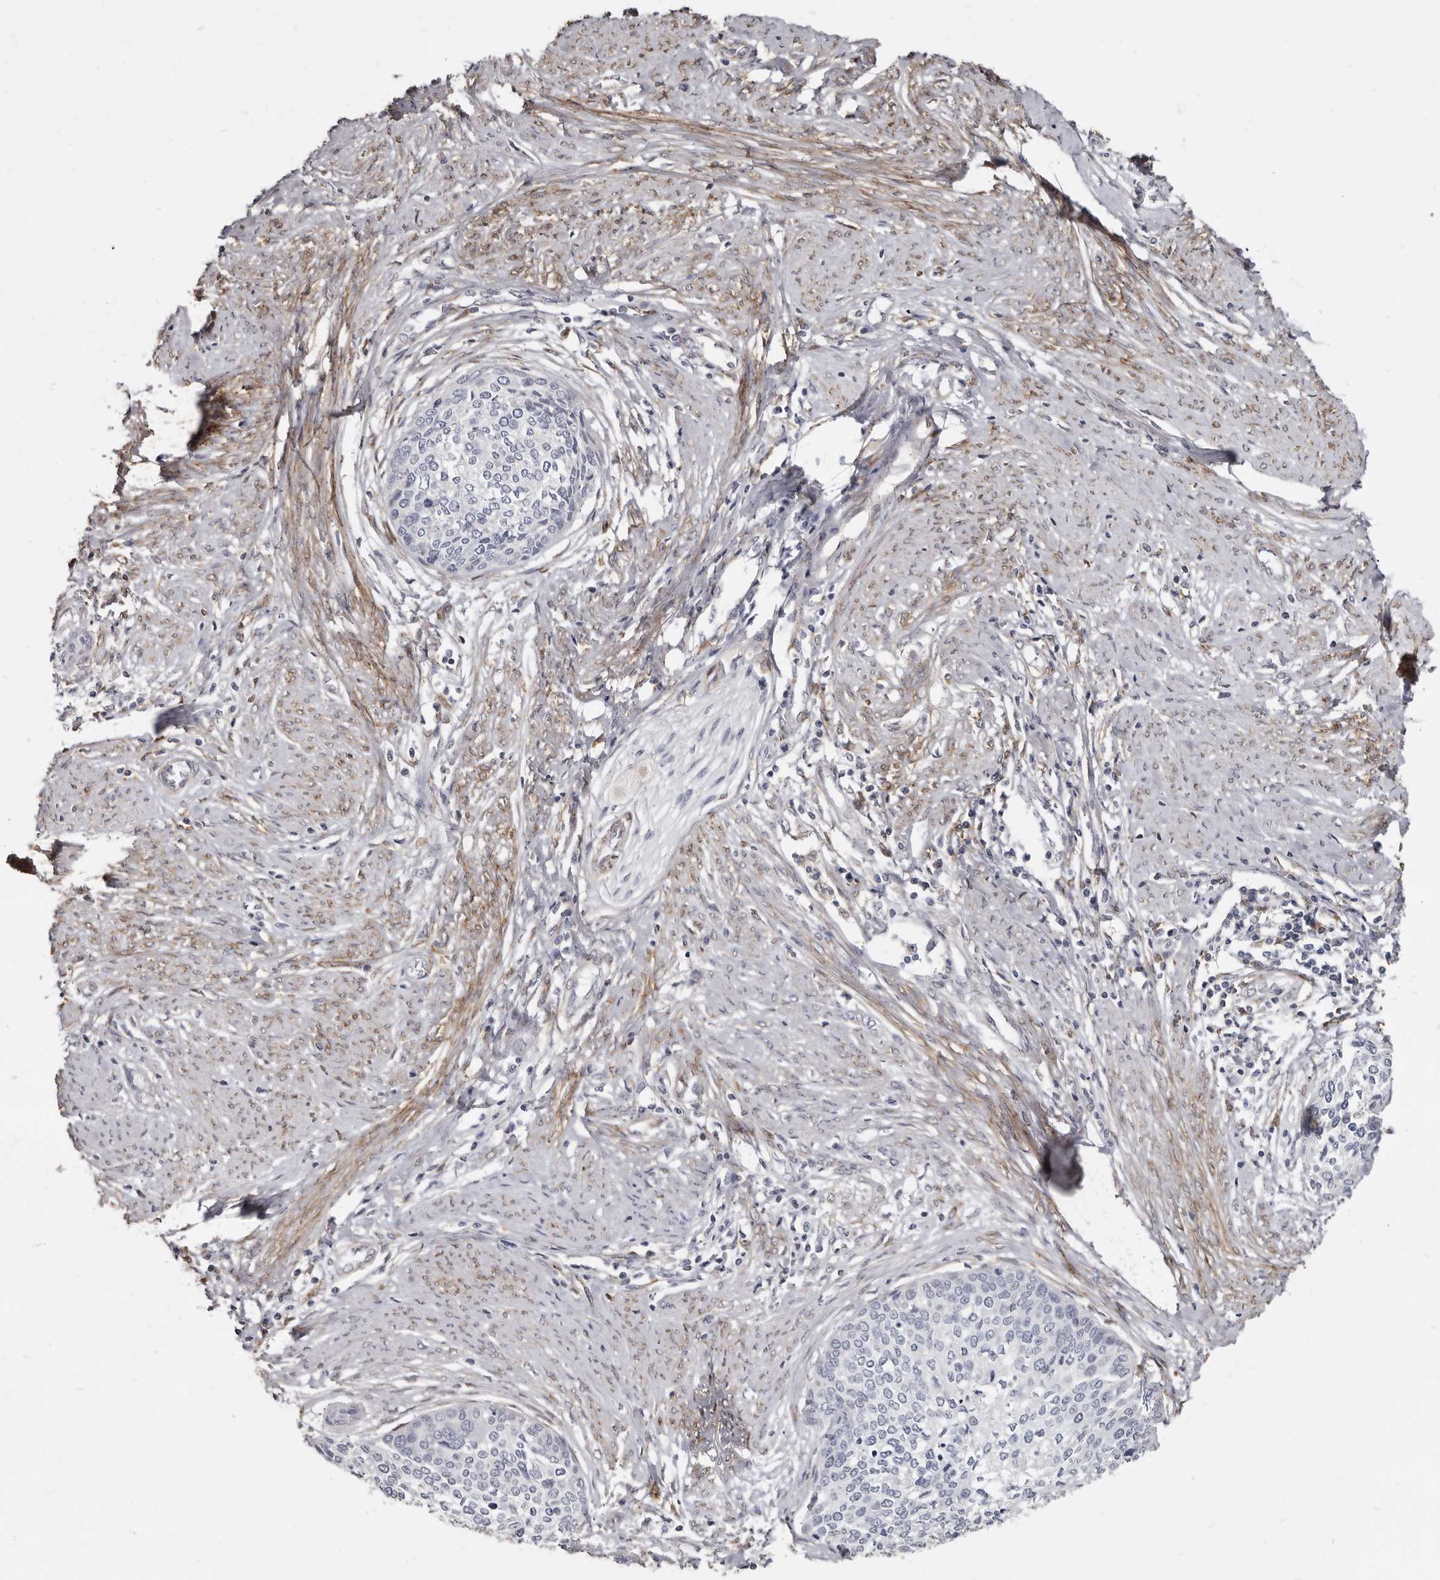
{"staining": {"intensity": "negative", "quantity": "none", "location": "none"}, "tissue": "cervical cancer", "cell_type": "Tumor cells", "image_type": "cancer", "snomed": [{"axis": "morphology", "description": "Squamous cell carcinoma, NOS"}, {"axis": "topography", "description": "Cervix"}], "caption": "A high-resolution micrograph shows immunohistochemistry staining of cervical cancer (squamous cell carcinoma), which shows no significant positivity in tumor cells.", "gene": "MRGPRF", "patient": {"sex": "female", "age": 37}}